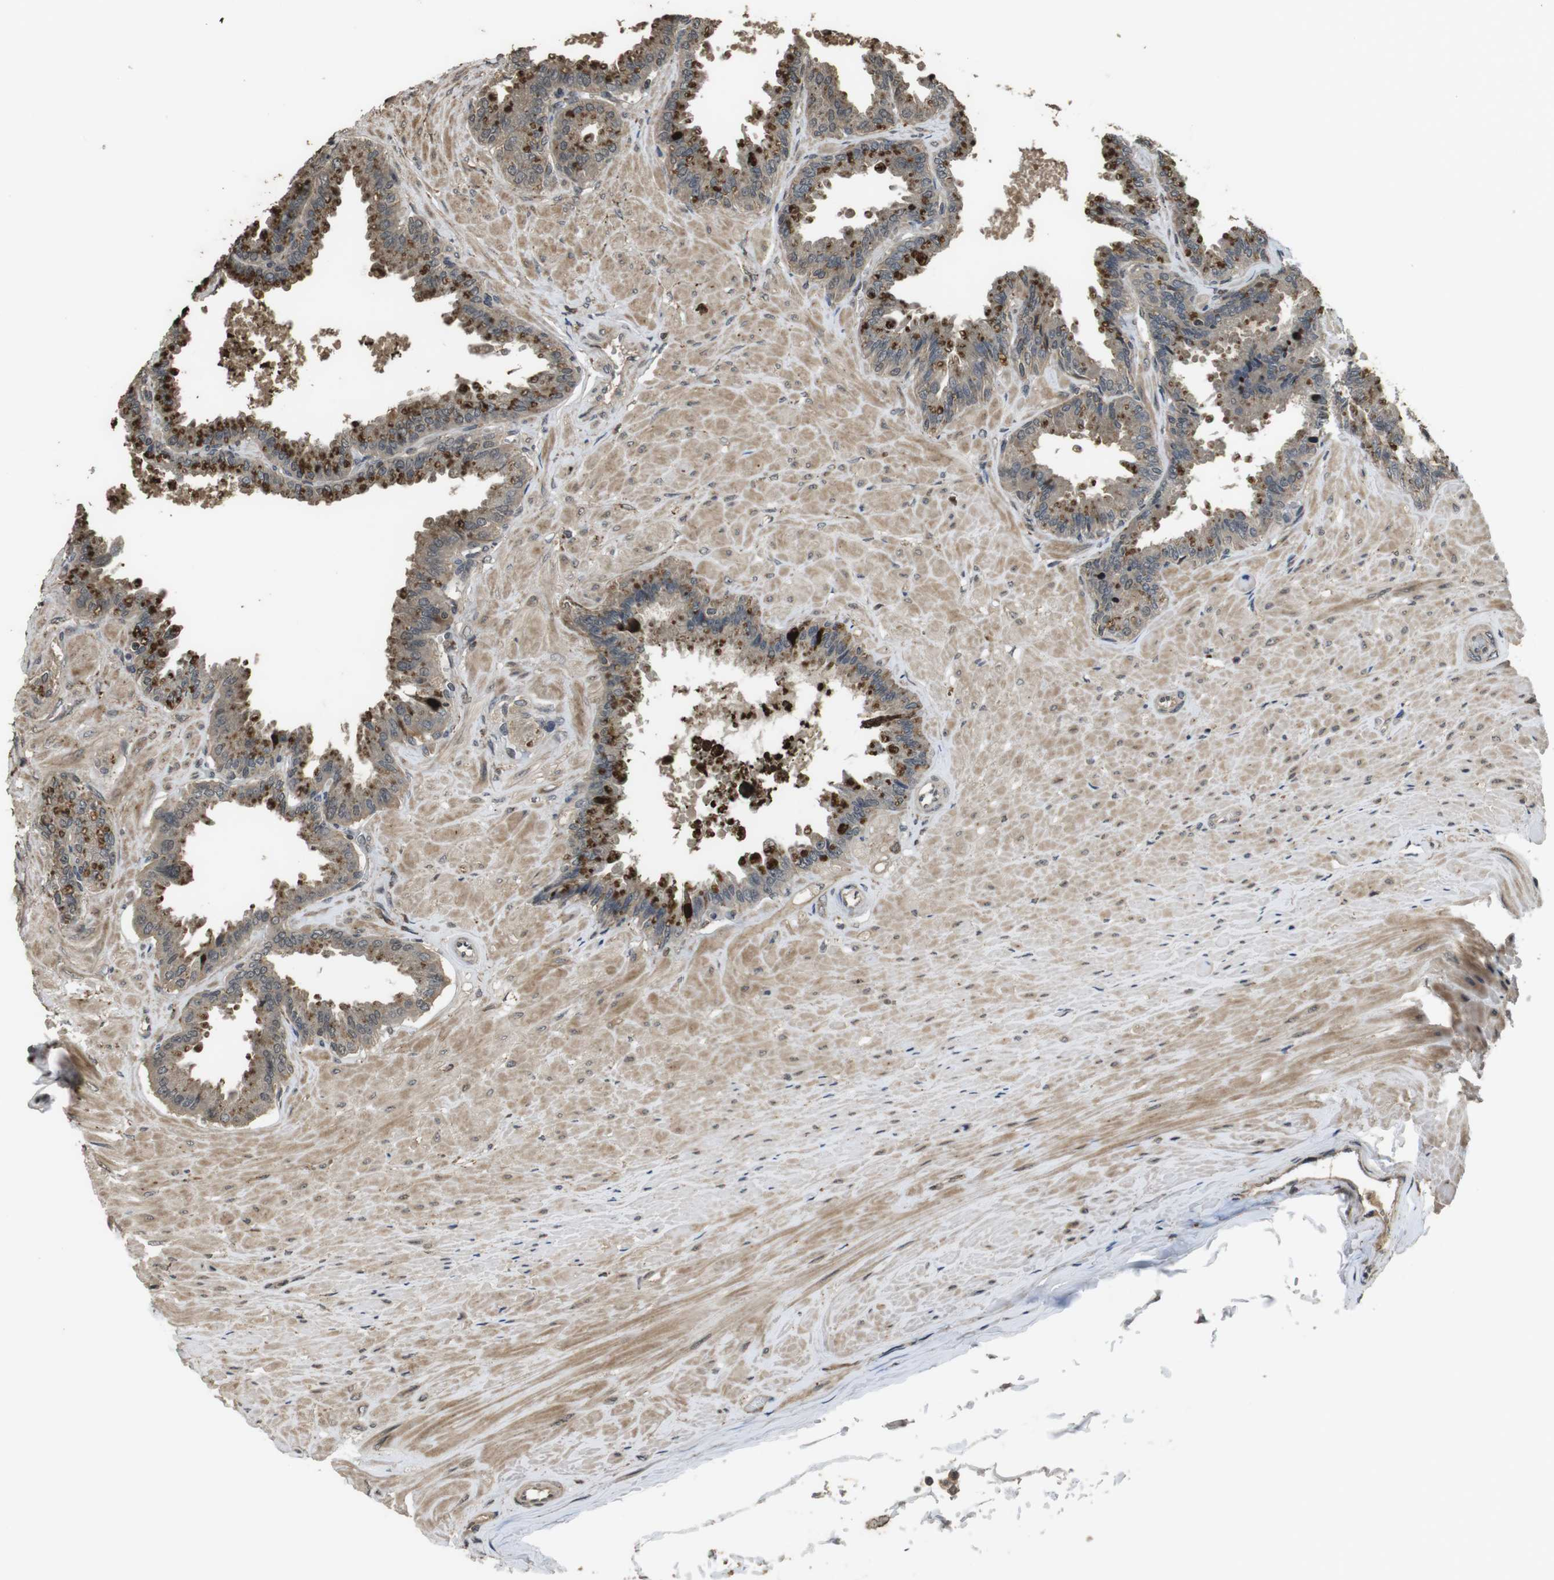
{"staining": {"intensity": "strong", "quantity": ">75%", "location": "cytoplasmic/membranous"}, "tissue": "seminal vesicle", "cell_type": "Glandular cells", "image_type": "normal", "snomed": [{"axis": "morphology", "description": "Normal tissue, NOS"}, {"axis": "topography", "description": "Seminal veicle"}], "caption": "Glandular cells demonstrate high levels of strong cytoplasmic/membranous positivity in about >75% of cells in normal seminal vesicle. (brown staining indicates protein expression, while blue staining denotes nuclei).", "gene": "FZD10", "patient": {"sex": "male", "age": 46}}